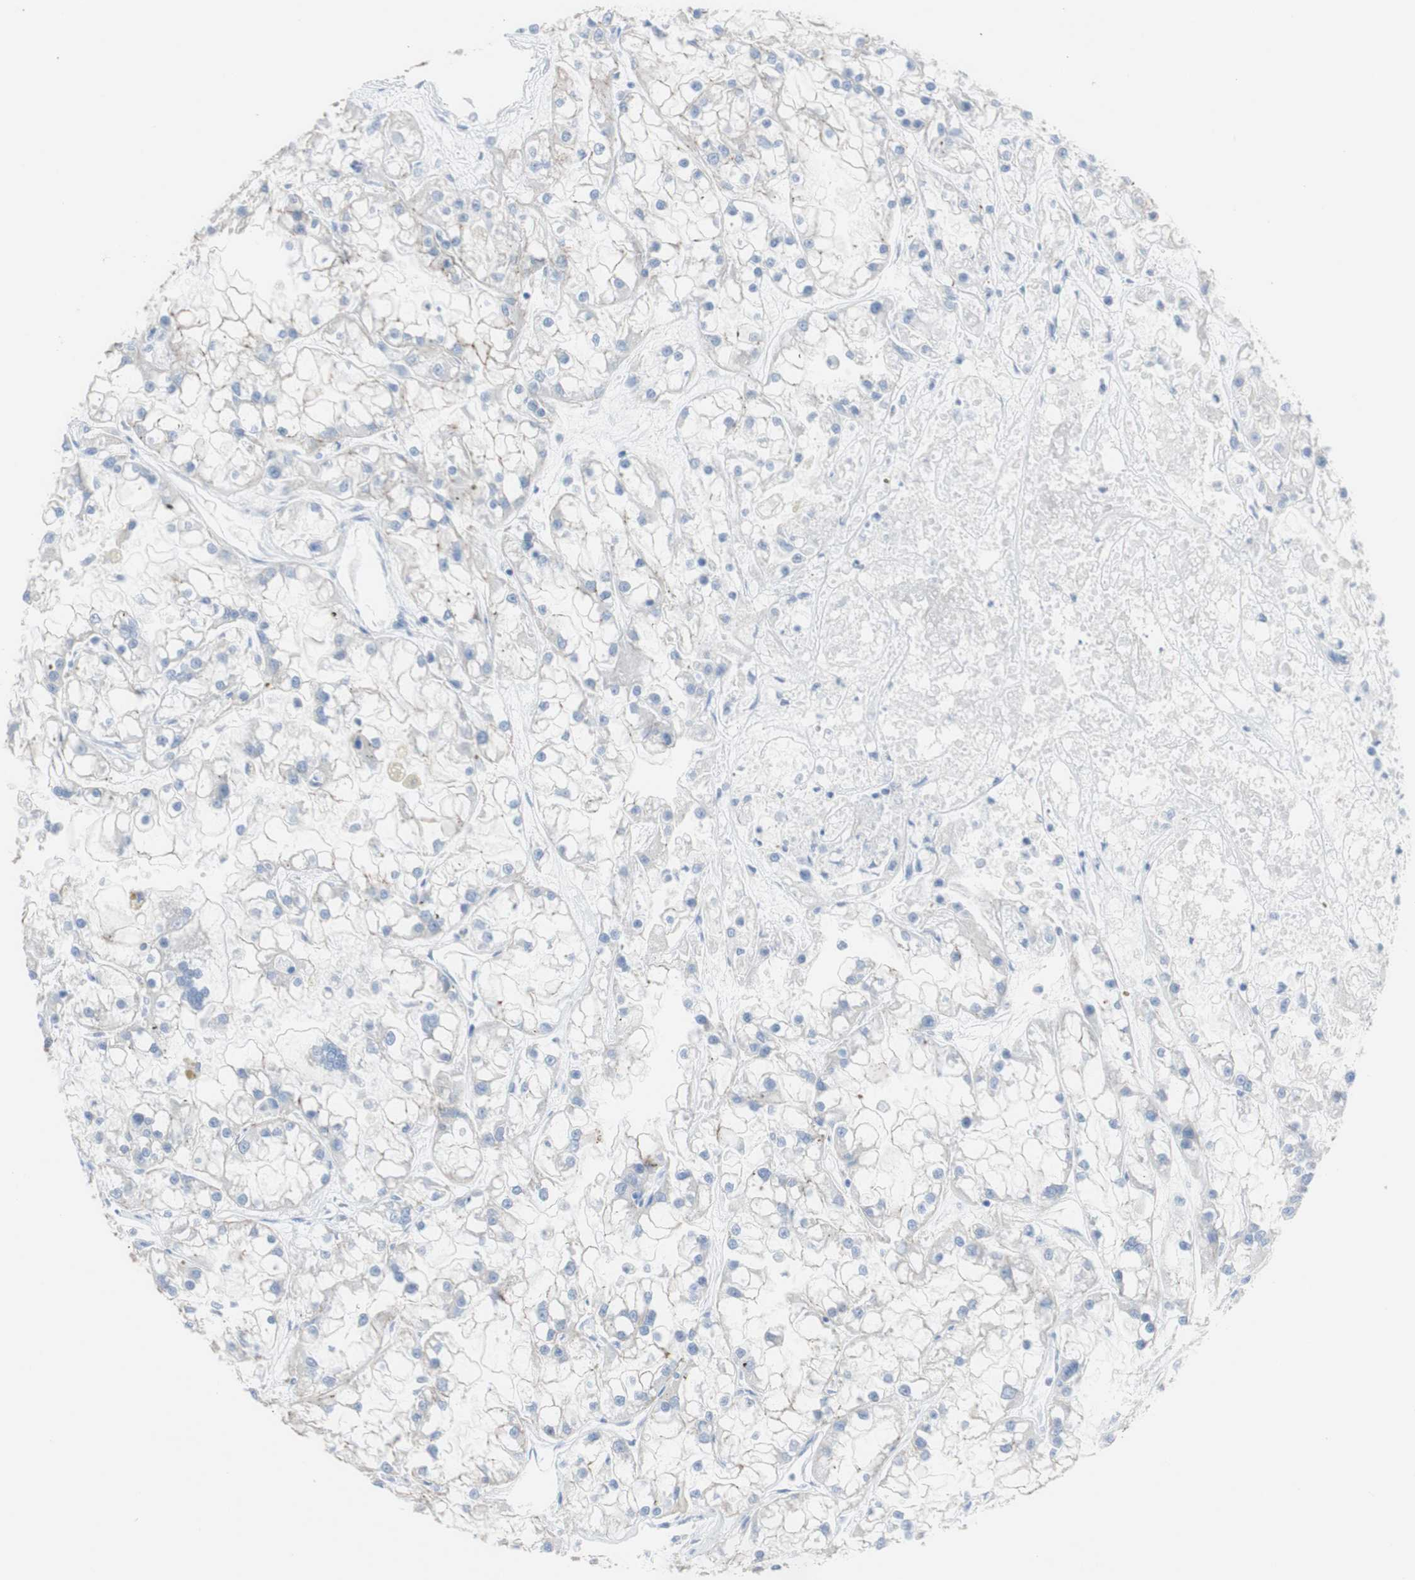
{"staining": {"intensity": "negative", "quantity": "none", "location": "none"}, "tissue": "renal cancer", "cell_type": "Tumor cells", "image_type": "cancer", "snomed": [{"axis": "morphology", "description": "Adenocarcinoma, NOS"}, {"axis": "topography", "description": "Kidney"}], "caption": "There is no significant positivity in tumor cells of adenocarcinoma (renal).", "gene": "DSC2", "patient": {"sex": "female", "age": 52}}